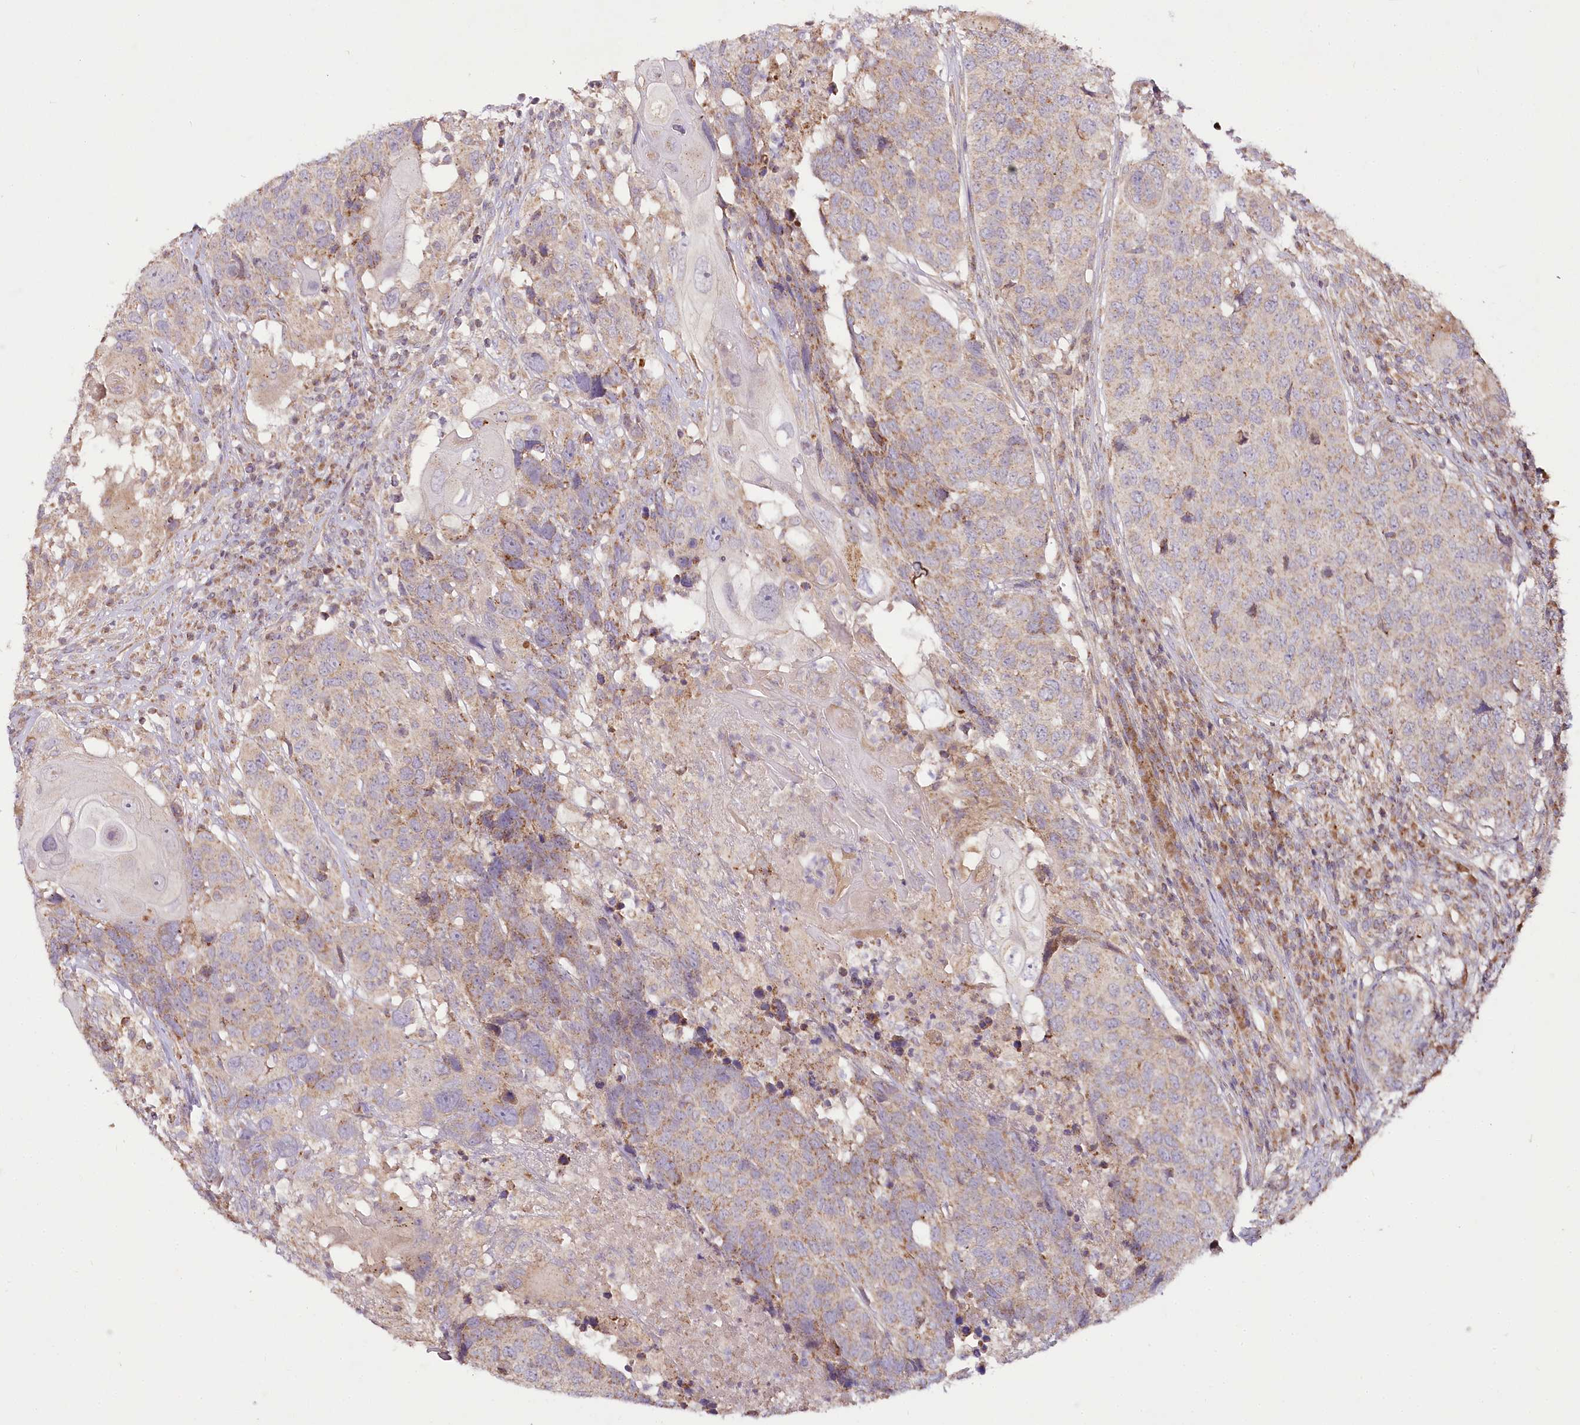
{"staining": {"intensity": "weak", "quantity": ">75%", "location": "cytoplasmic/membranous"}, "tissue": "head and neck cancer", "cell_type": "Tumor cells", "image_type": "cancer", "snomed": [{"axis": "morphology", "description": "Squamous cell carcinoma, NOS"}, {"axis": "topography", "description": "Head-Neck"}], "caption": "This is an image of immunohistochemistry (IHC) staining of head and neck squamous cell carcinoma, which shows weak staining in the cytoplasmic/membranous of tumor cells.", "gene": "ACOX2", "patient": {"sex": "male", "age": 66}}